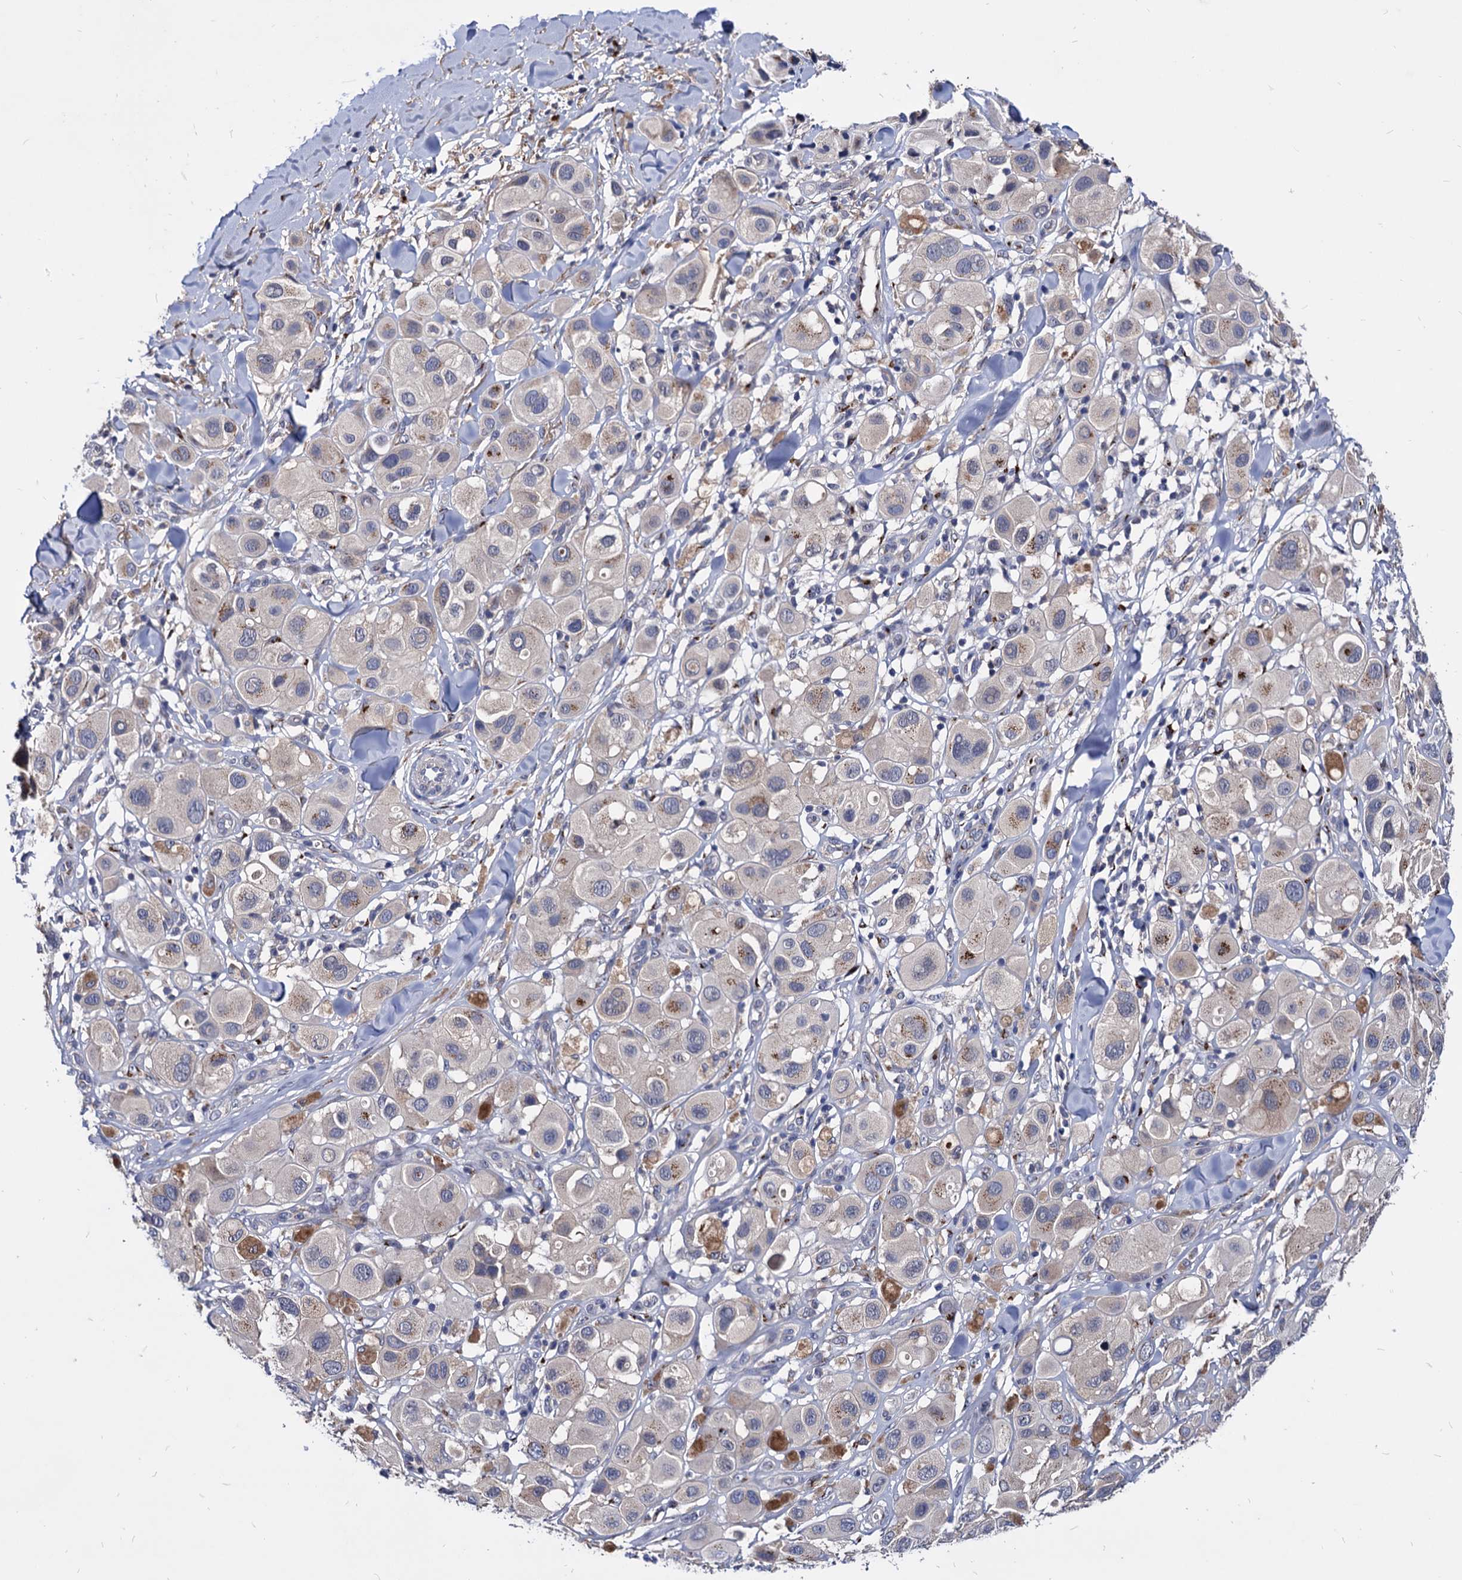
{"staining": {"intensity": "negative", "quantity": "none", "location": "none"}, "tissue": "melanoma", "cell_type": "Tumor cells", "image_type": "cancer", "snomed": [{"axis": "morphology", "description": "Malignant melanoma, Metastatic site"}, {"axis": "topography", "description": "Skin"}], "caption": "A micrograph of human melanoma is negative for staining in tumor cells.", "gene": "ESD", "patient": {"sex": "male", "age": 41}}